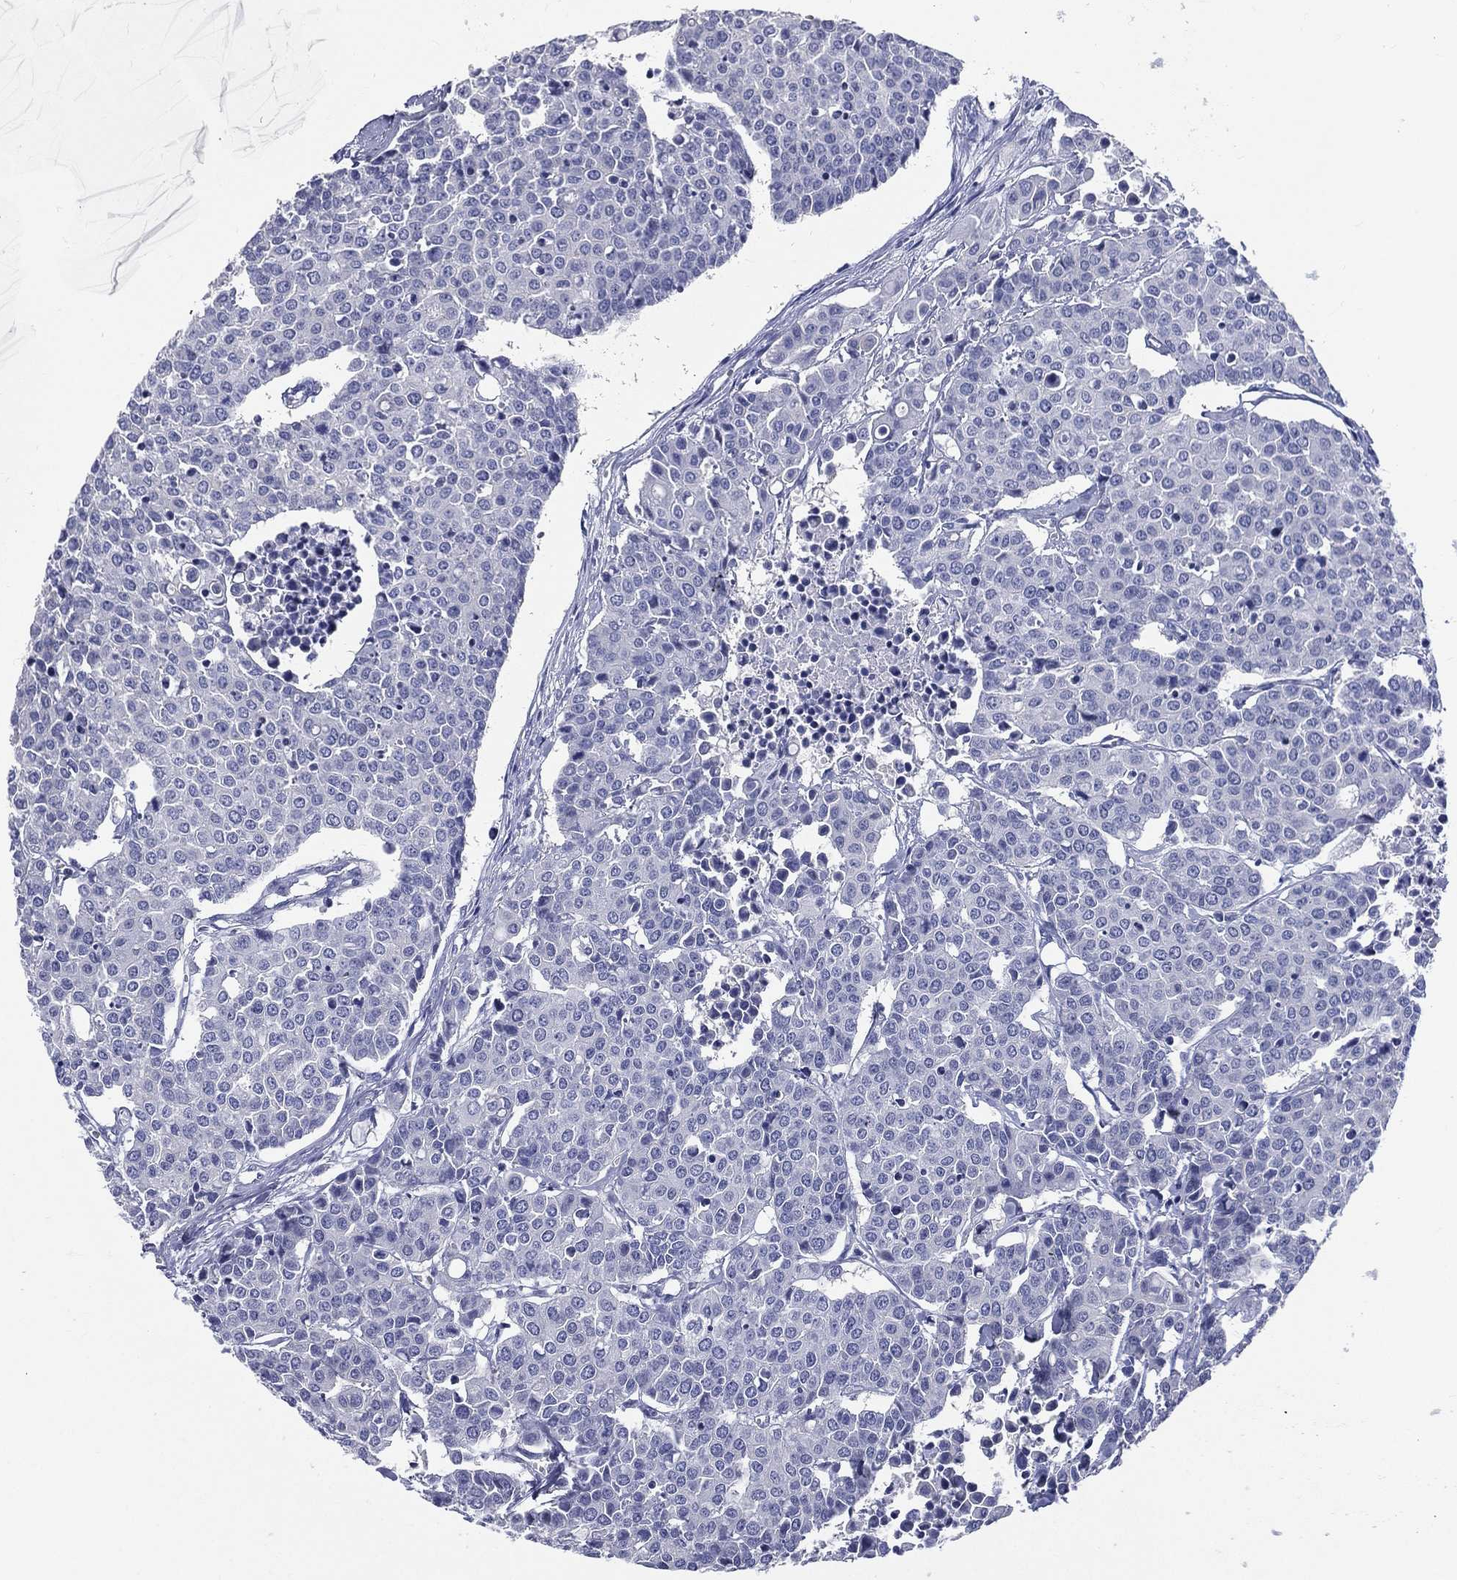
{"staining": {"intensity": "negative", "quantity": "none", "location": "none"}, "tissue": "carcinoid", "cell_type": "Tumor cells", "image_type": "cancer", "snomed": [{"axis": "morphology", "description": "Carcinoid, malignant, NOS"}, {"axis": "topography", "description": "Colon"}], "caption": "The image reveals no staining of tumor cells in carcinoid.", "gene": "DPYS", "patient": {"sex": "male", "age": 81}}